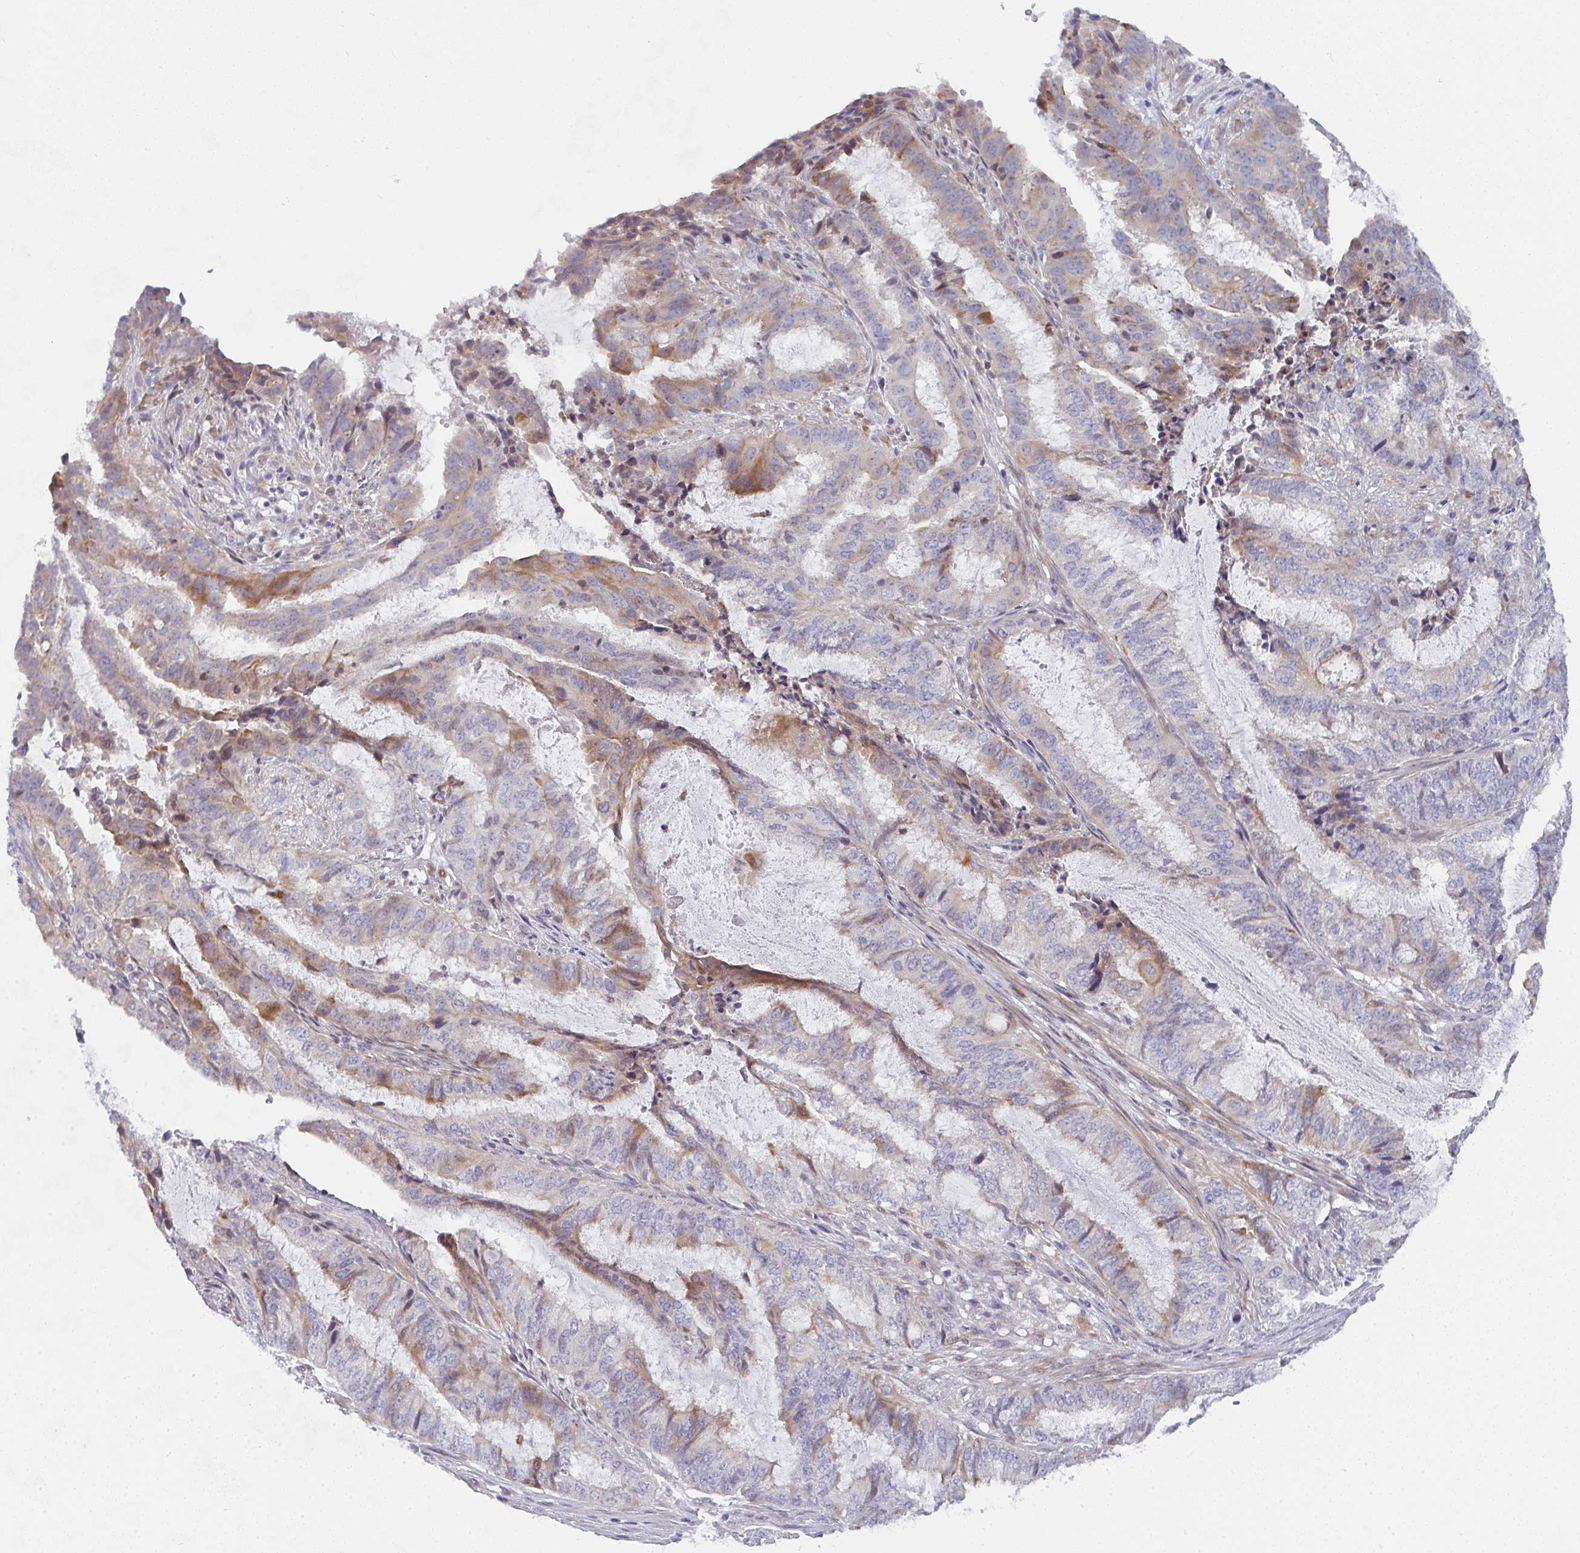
{"staining": {"intensity": "moderate", "quantity": "<25%", "location": "cytoplasmic/membranous"}, "tissue": "endometrial cancer", "cell_type": "Tumor cells", "image_type": "cancer", "snomed": [{"axis": "morphology", "description": "Adenocarcinoma, NOS"}, {"axis": "topography", "description": "Endometrium"}], "caption": "Protein analysis of adenocarcinoma (endometrial) tissue exhibits moderate cytoplasmic/membranous staining in about <25% of tumor cells.", "gene": "KLHL33", "patient": {"sex": "female", "age": 51}}